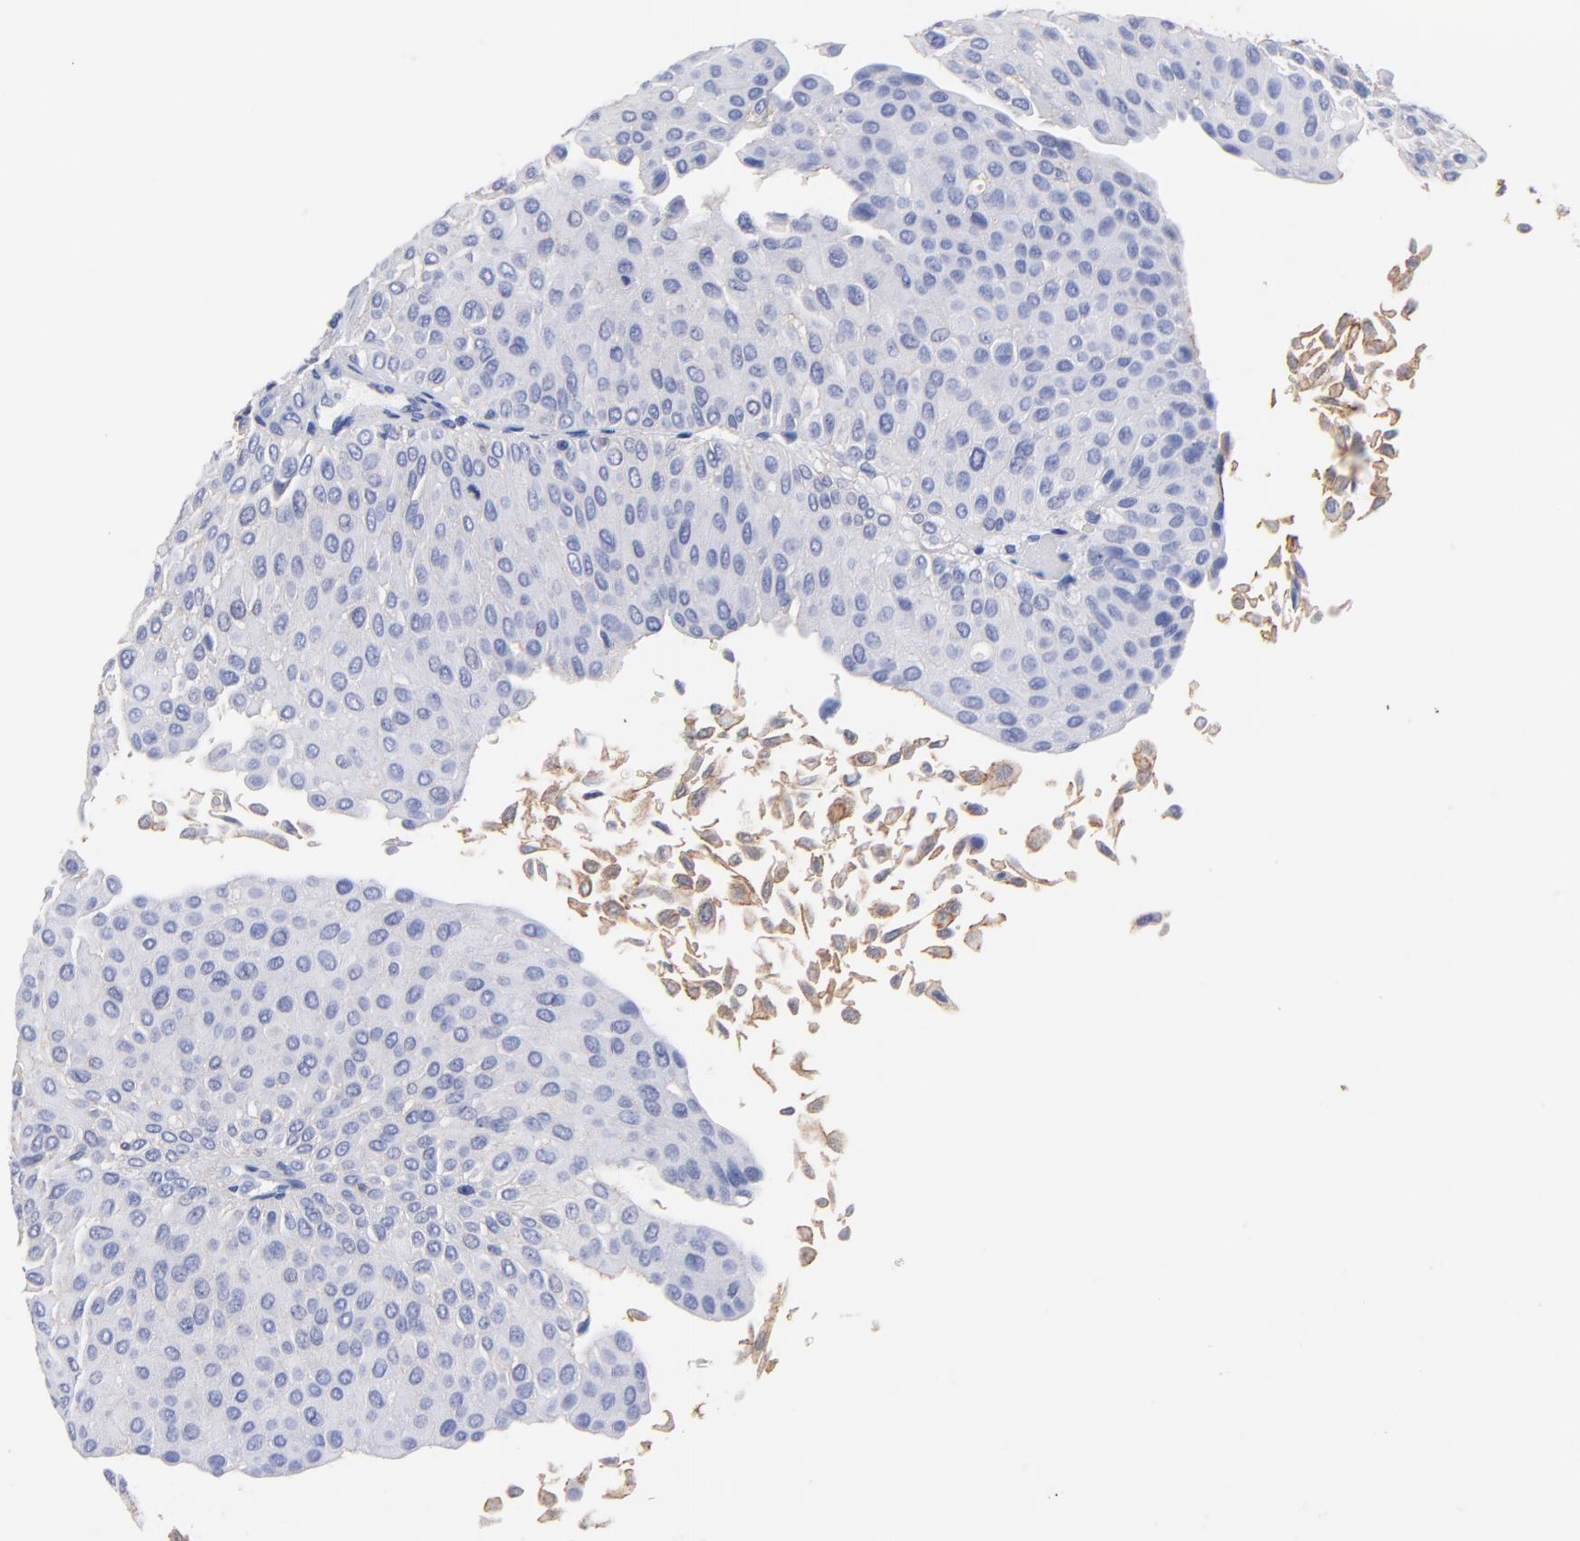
{"staining": {"intensity": "negative", "quantity": "none", "location": "none"}, "tissue": "urothelial cancer", "cell_type": "Tumor cells", "image_type": "cancer", "snomed": [{"axis": "morphology", "description": "Urothelial carcinoma, Low grade"}, {"axis": "topography", "description": "Urinary bladder"}], "caption": "Immunohistochemistry (IHC) micrograph of human urothelial cancer stained for a protein (brown), which demonstrates no positivity in tumor cells.", "gene": "ASL", "patient": {"sex": "male", "age": 64}}